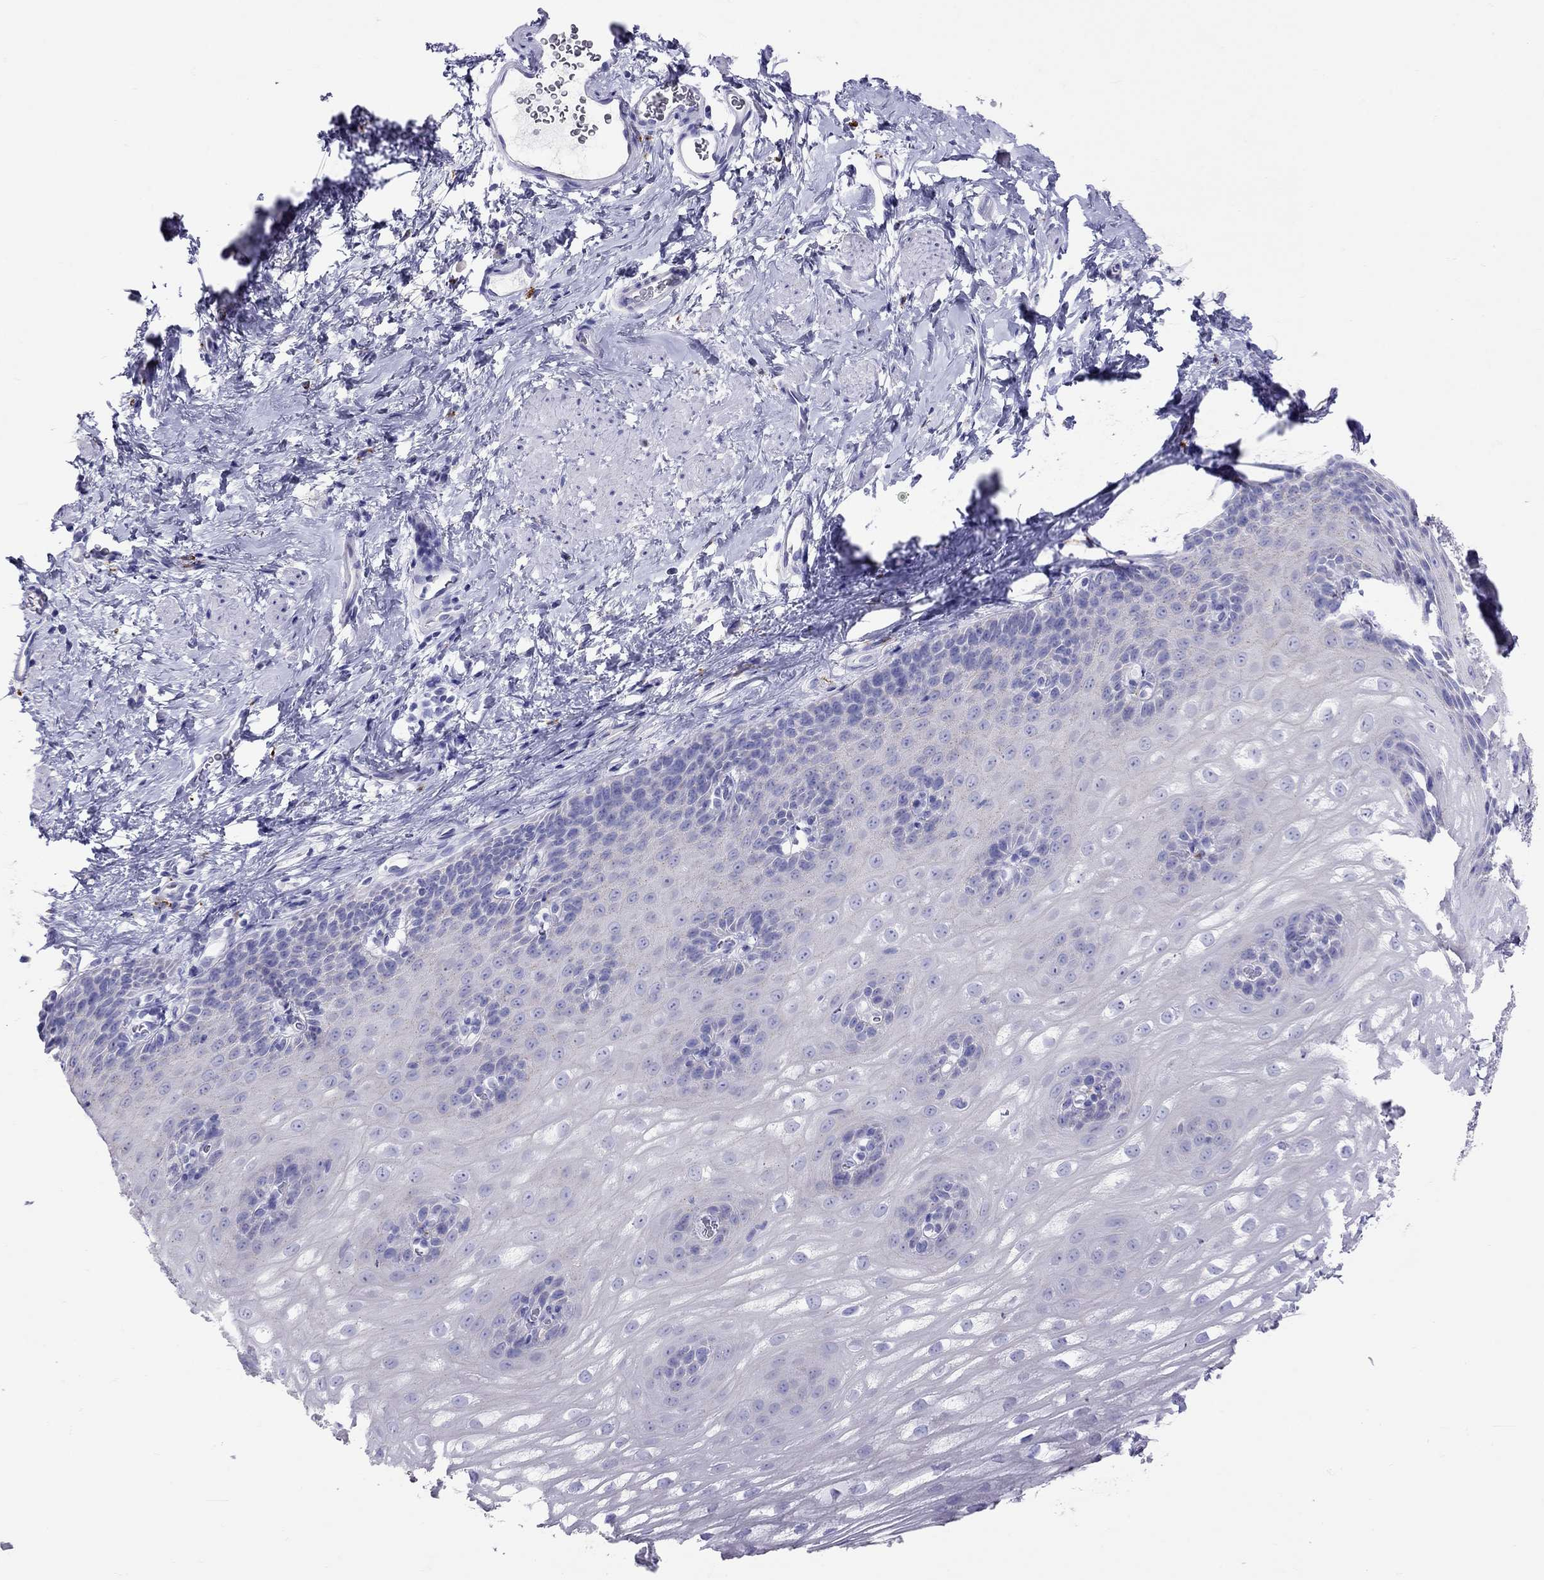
{"staining": {"intensity": "negative", "quantity": "none", "location": "none"}, "tissue": "esophagus", "cell_type": "Squamous epithelial cells", "image_type": "normal", "snomed": [{"axis": "morphology", "description": "Normal tissue, NOS"}, {"axis": "topography", "description": "Esophagus"}], "caption": "DAB (3,3'-diaminobenzidine) immunohistochemical staining of normal human esophagus reveals no significant expression in squamous epithelial cells.", "gene": "CLPSL2", "patient": {"sex": "male", "age": 64}}